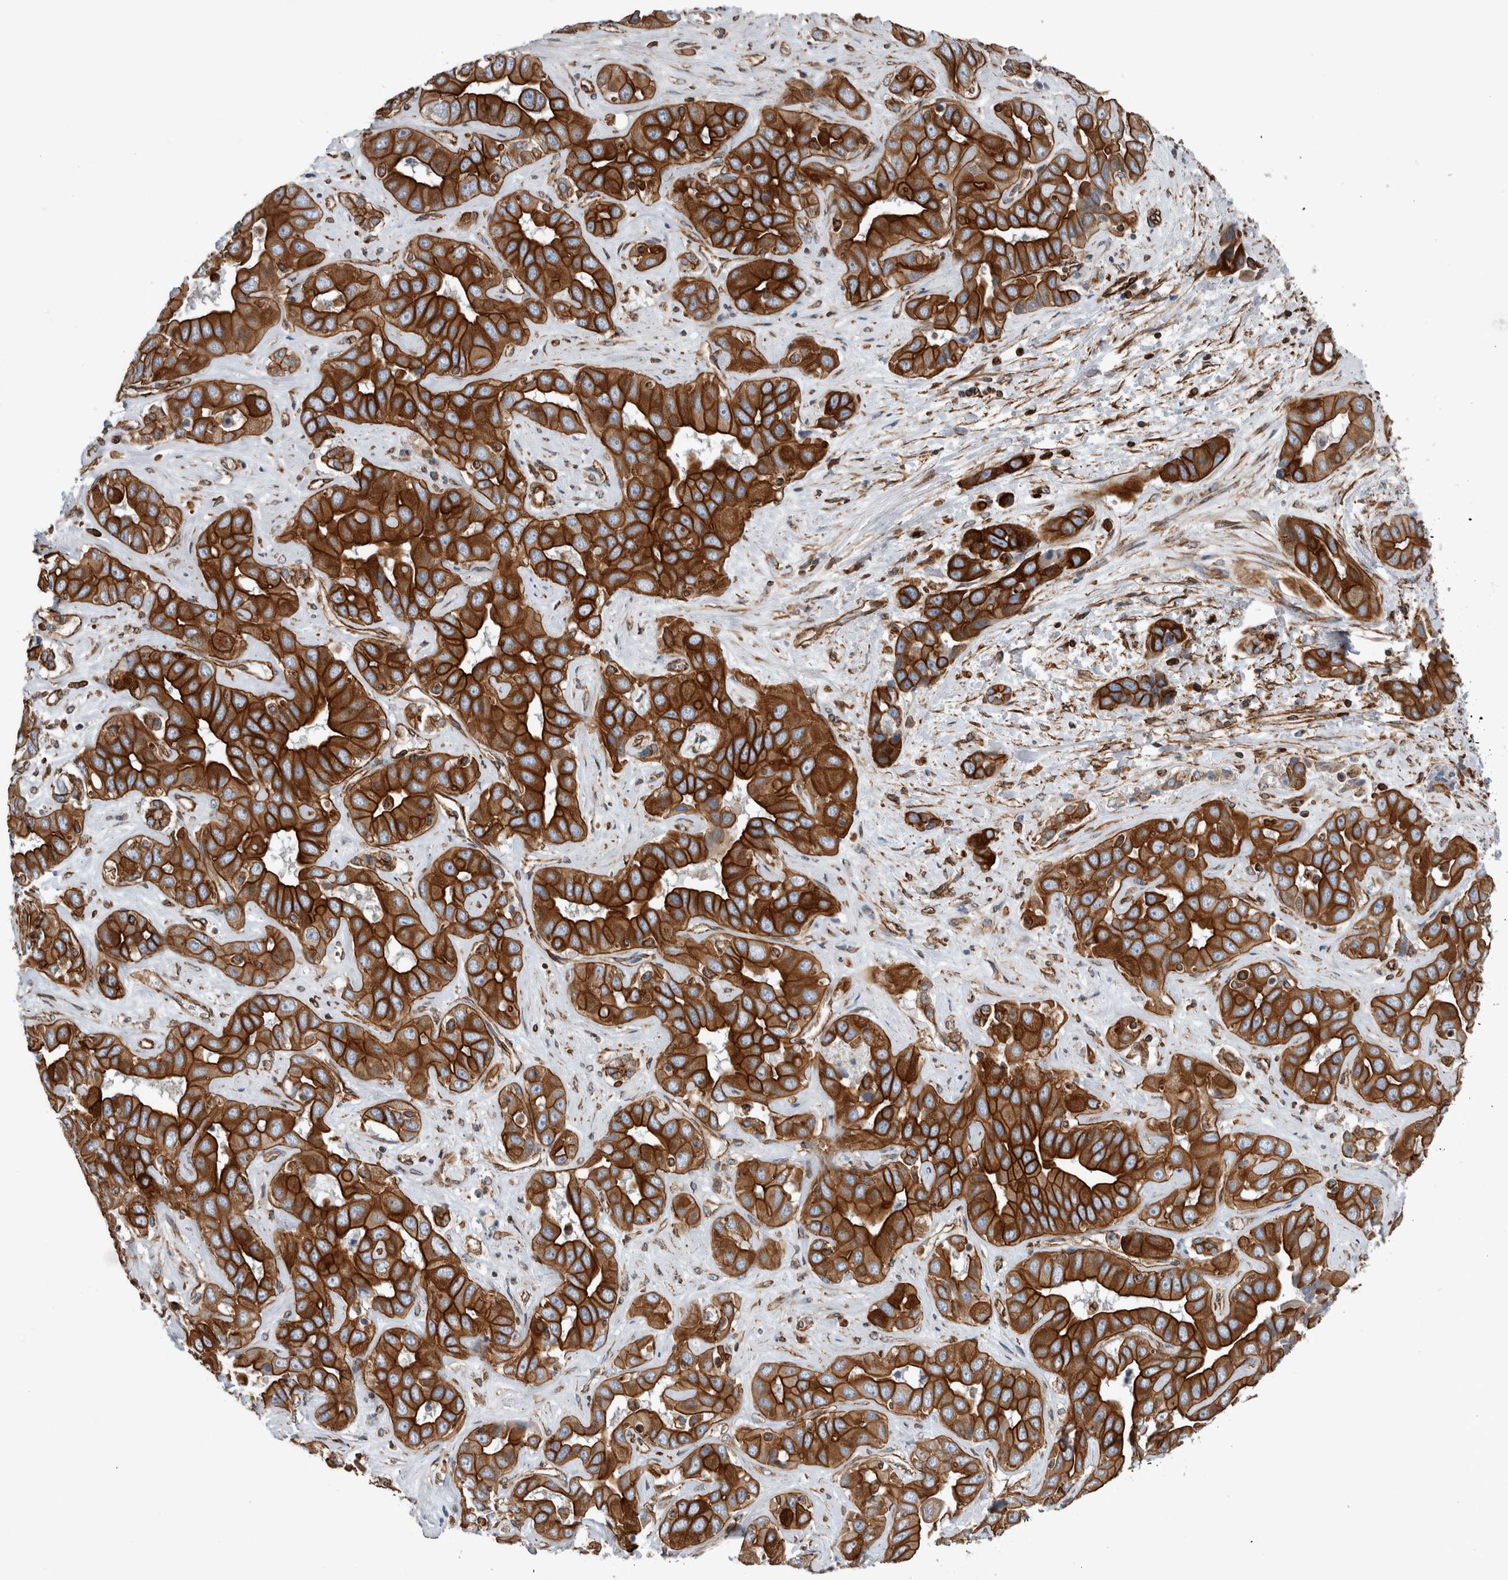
{"staining": {"intensity": "strong", "quantity": ">75%", "location": "cytoplasmic/membranous"}, "tissue": "liver cancer", "cell_type": "Tumor cells", "image_type": "cancer", "snomed": [{"axis": "morphology", "description": "Cholangiocarcinoma"}, {"axis": "topography", "description": "Liver"}], "caption": "Immunohistochemistry staining of liver cancer, which exhibits high levels of strong cytoplasmic/membranous staining in about >75% of tumor cells indicating strong cytoplasmic/membranous protein positivity. The staining was performed using DAB (3,3'-diaminobenzidine) (brown) for protein detection and nuclei were counterstained in hematoxylin (blue).", "gene": "PLEC", "patient": {"sex": "female", "age": 52}}